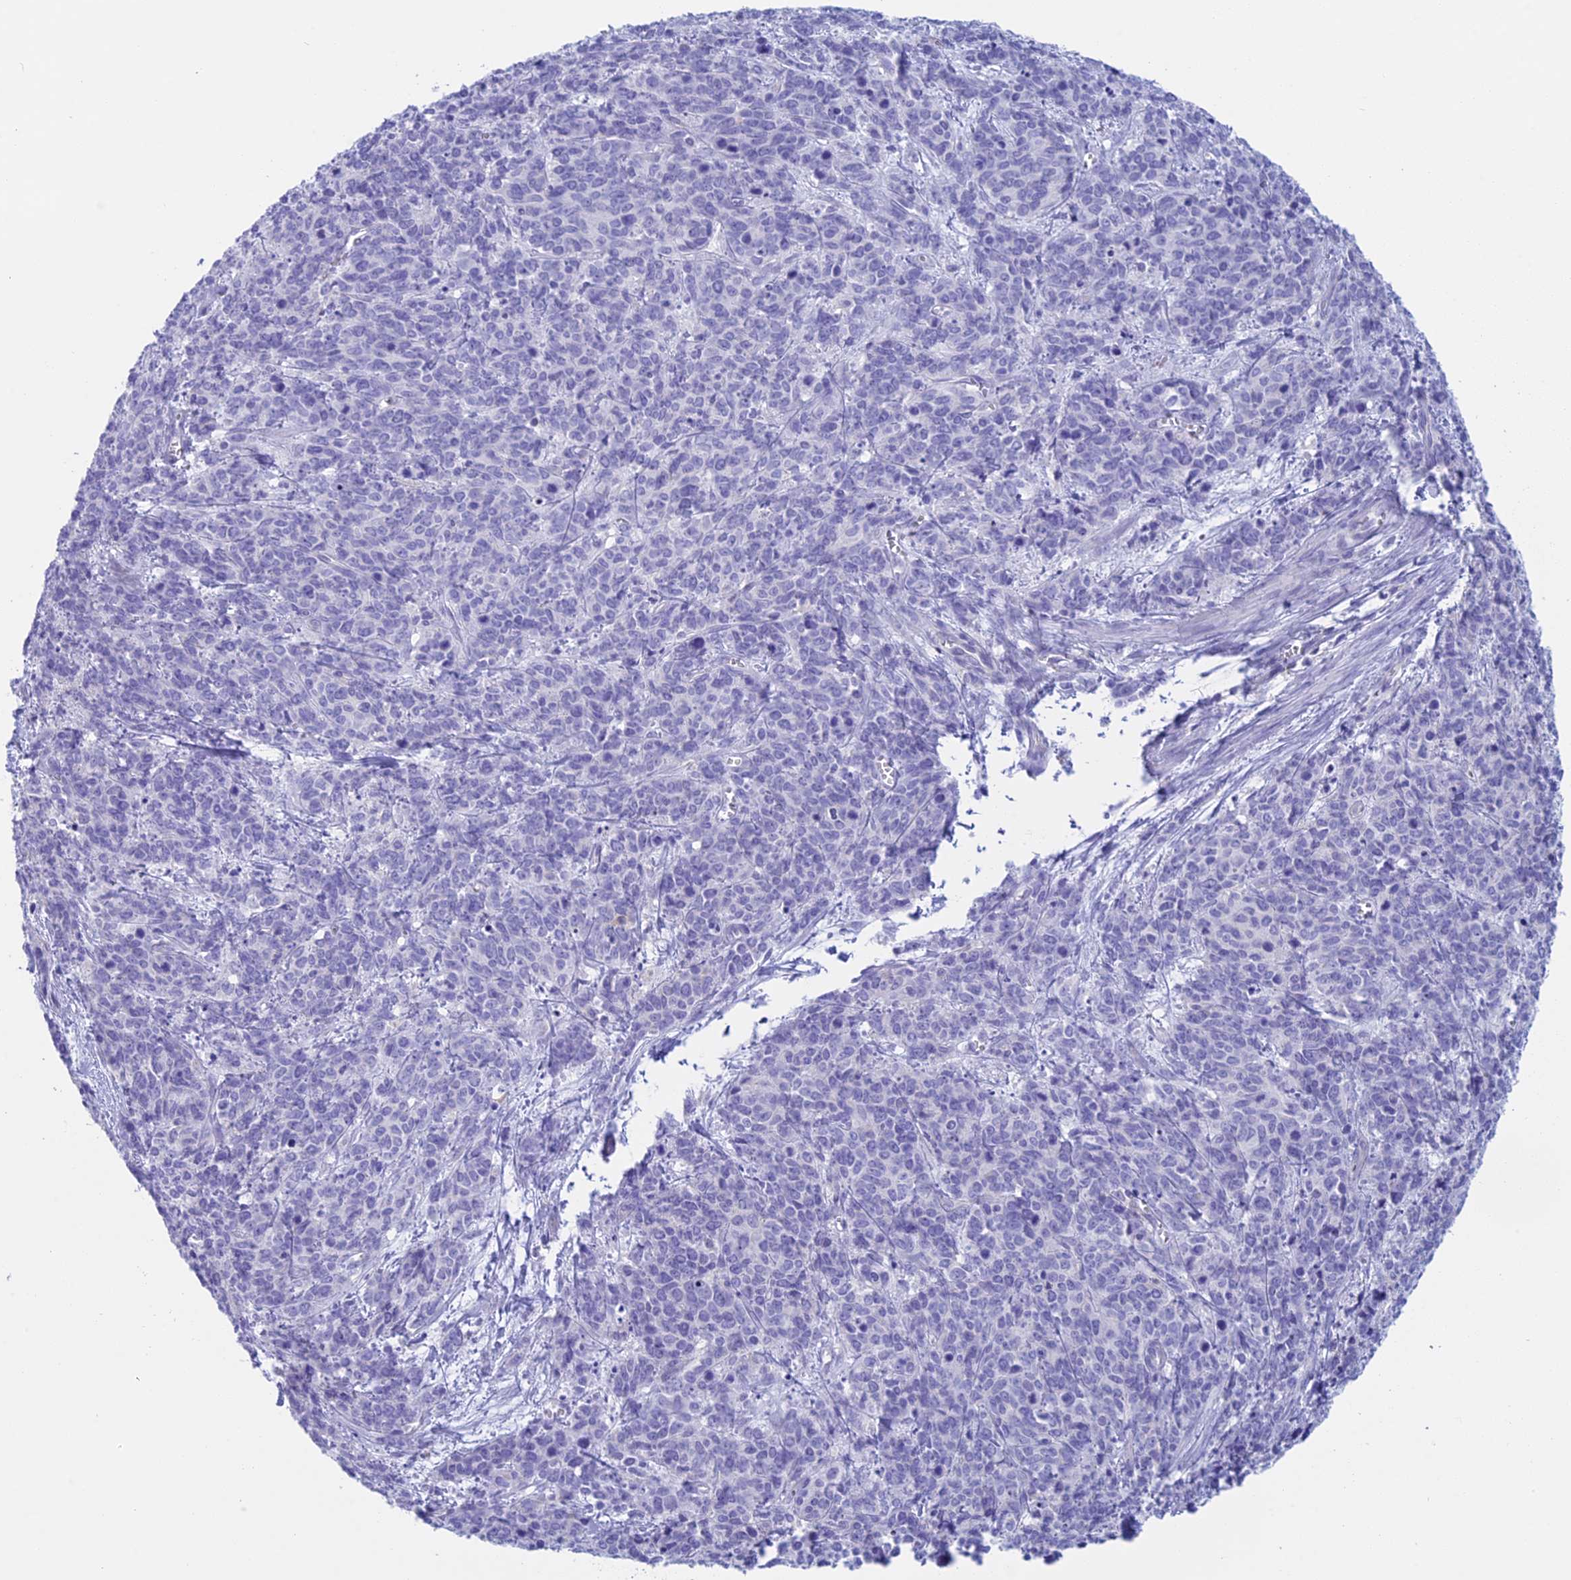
{"staining": {"intensity": "negative", "quantity": "none", "location": "none"}, "tissue": "cervical cancer", "cell_type": "Tumor cells", "image_type": "cancer", "snomed": [{"axis": "morphology", "description": "Squamous cell carcinoma, NOS"}, {"axis": "topography", "description": "Cervix"}], "caption": "Human cervical cancer (squamous cell carcinoma) stained for a protein using immunohistochemistry shows no positivity in tumor cells.", "gene": "RP1", "patient": {"sex": "female", "age": 60}}